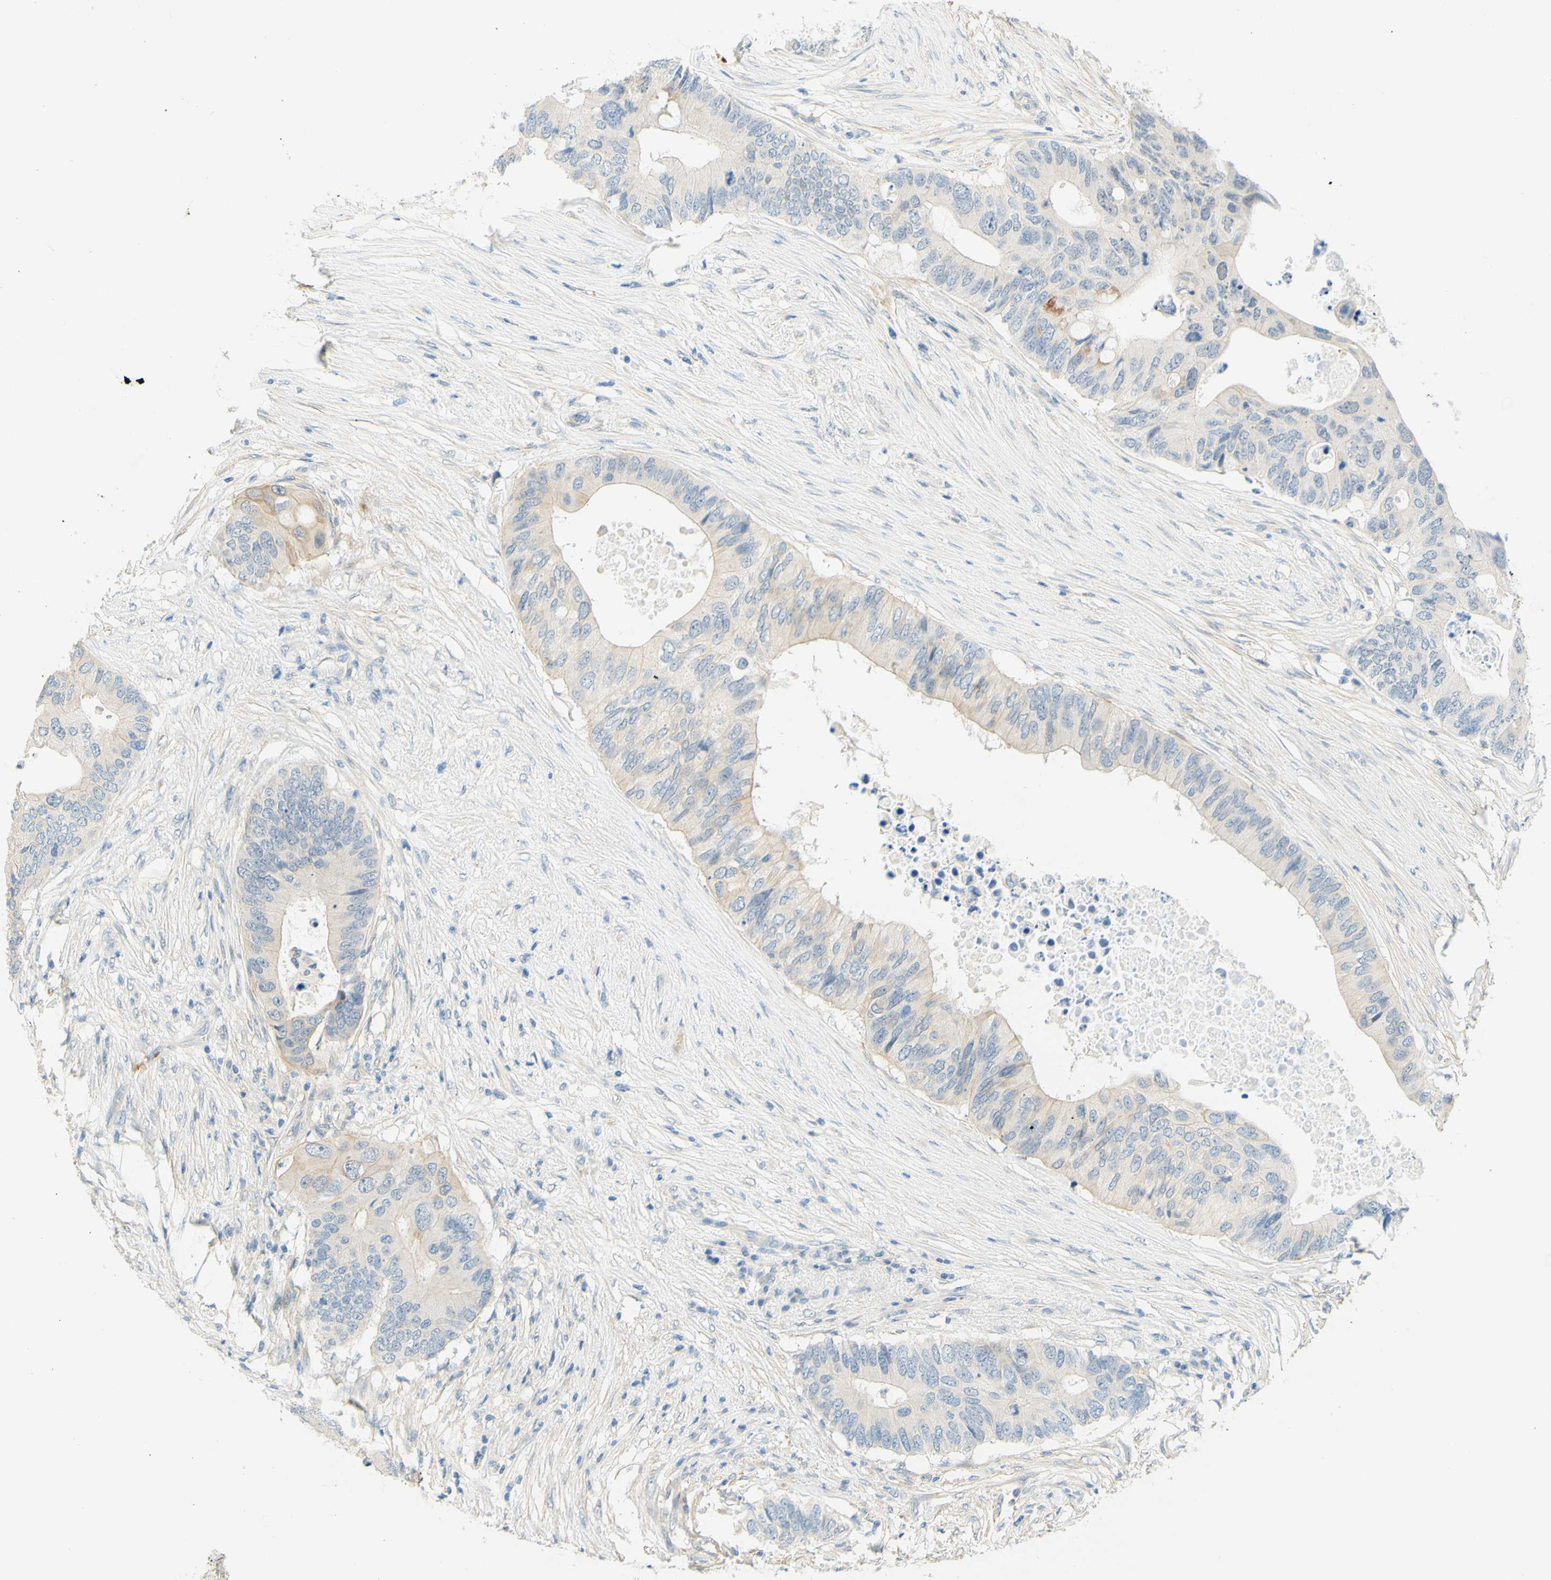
{"staining": {"intensity": "weak", "quantity": "25%-75%", "location": "cytoplasmic/membranous"}, "tissue": "colorectal cancer", "cell_type": "Tumor cells", "image_type": "cancer", "snomed": [{"axis": "morphology", "description": "Adenocarcinoma, NOS"}, {"axis": "topography", "description": "Colon"}], "caption": "Immunohistochemical staining of colorectal cancer shows low levels of weak cytoplasmic/membranous expression in approximately 25%-75% of tumor cells.", "gene": "ENTREP2", "patient": {"sex": "male", "age": 71}}